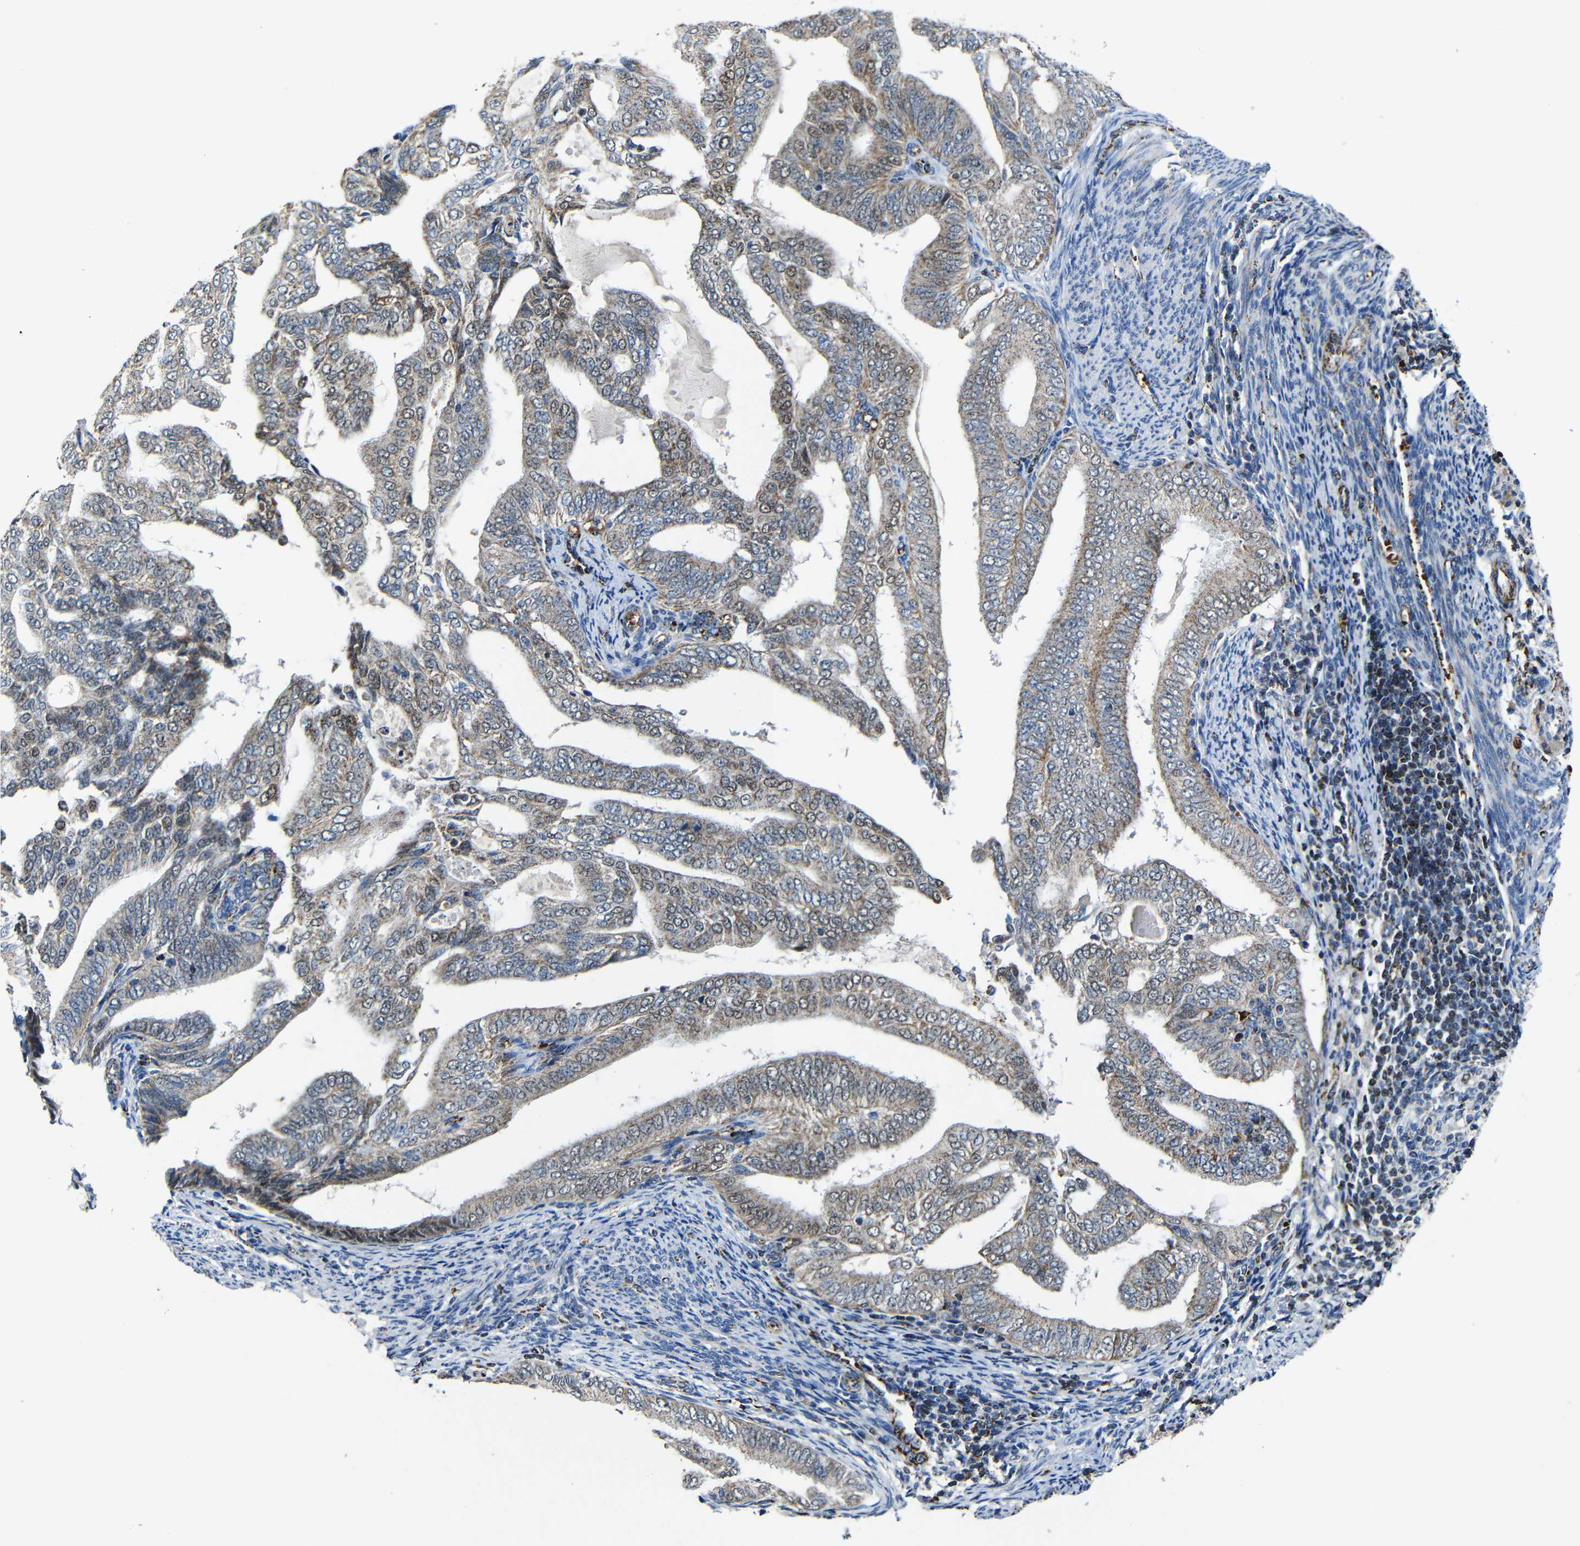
{"staining": {"intensity": "weak", "quantity": "25%-75%", "location": "cytoplasmic/membranous"}, "tissue": "endometrial cancer", "cell_type": "Tumor cells", "image_type": "cancer", "snomed": [{"axis": "morphology", "description": "Adenocarcinoma, NOS"}, {"axis": "topography", "description": "Endometrium"}], "caption": "Immunohistochemistry (IHC) histopathology image of human endometrial cancer (adenocarcinoma) stained for a protein (brown), which shows low levels of weak cytoplasmic/membranous staining in about 25%-75% of tumor cells.", "gene": "CA5B", "patient": {"sex": "female", "age": 58}}